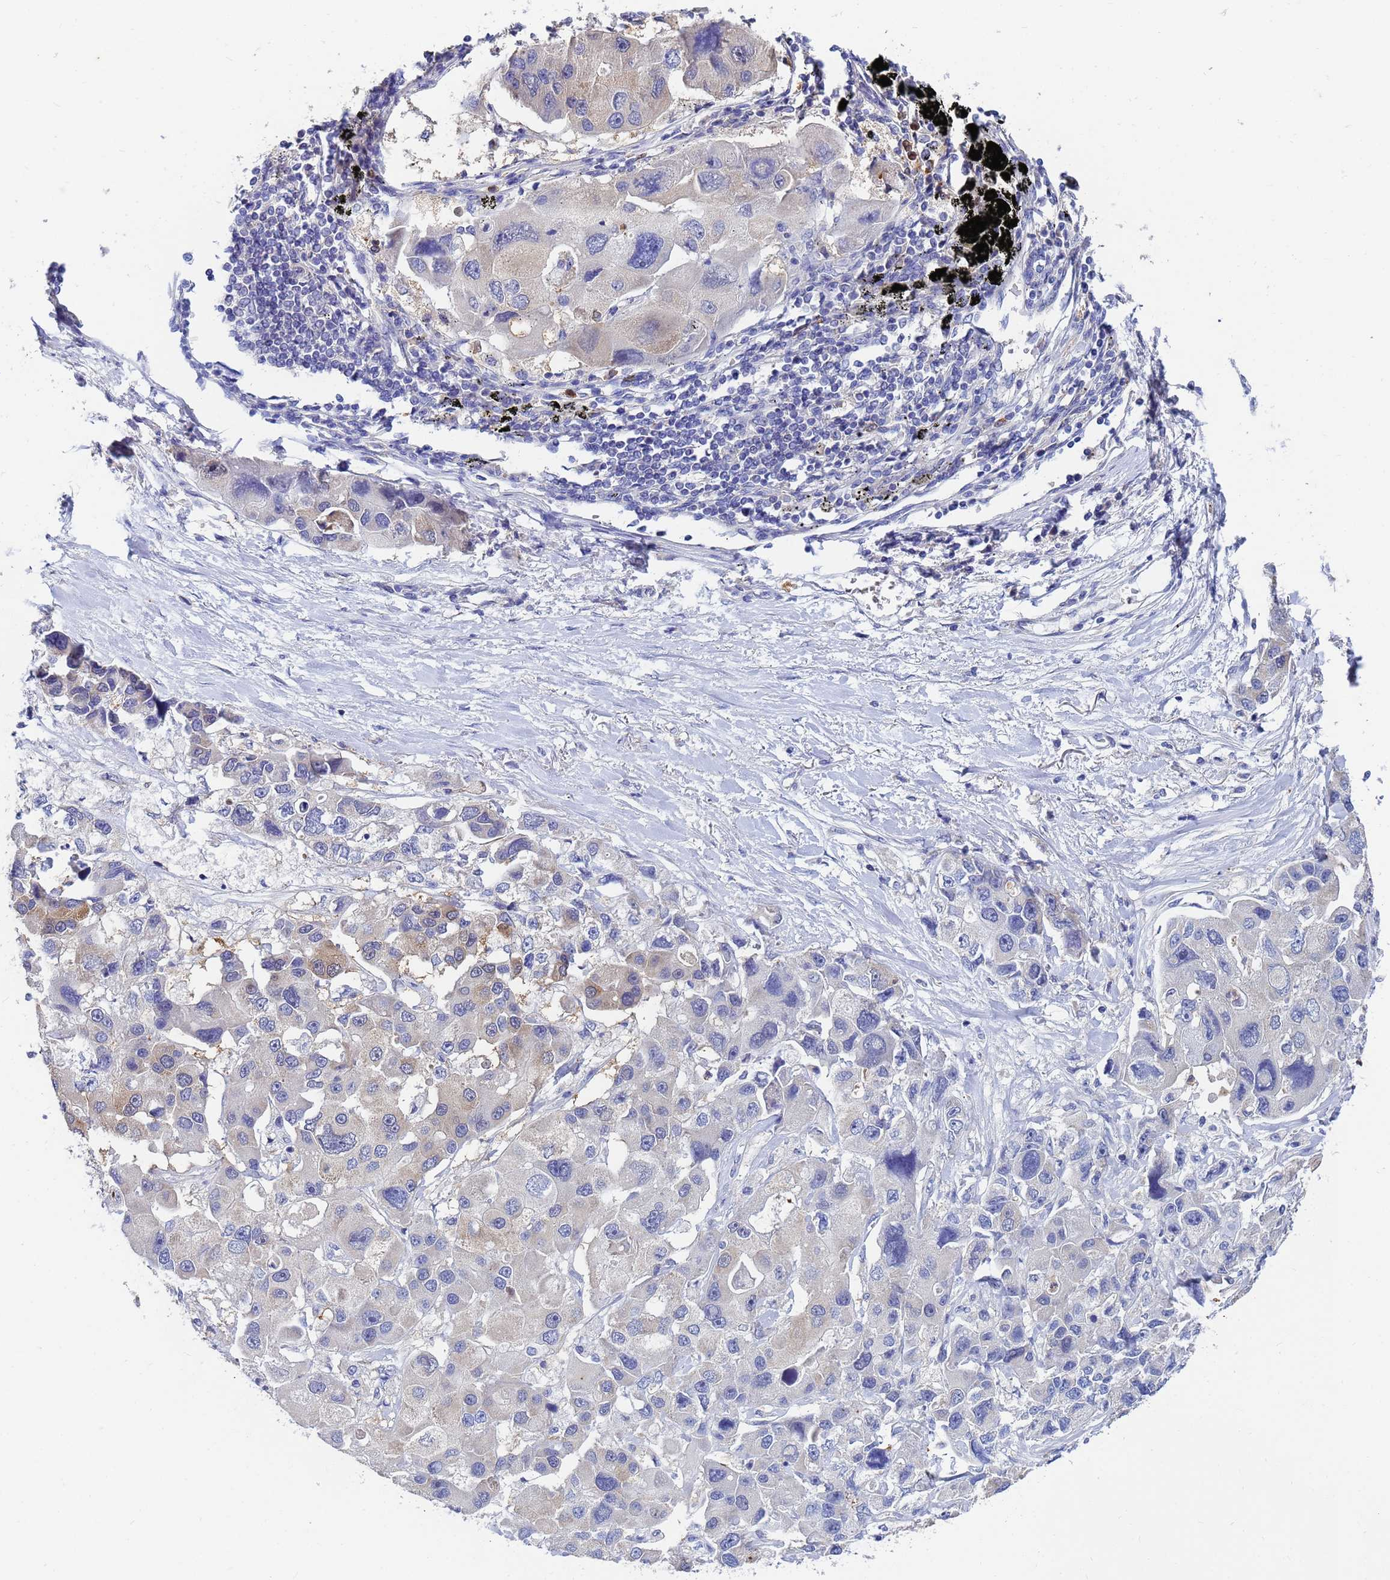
{"staining": {"intensity": "negative", "quantity": "none", "location": "none"}, "tissue": "lung cancer", "cell_type": "Tumor cells", "image_type": "cancer", "snomed": [{"axis": "morphology", "description": "Adenocarcinoma, NOS"}, {"axis": "topography", "description": "Lung"}], "caption": "Tumor cells are negative for brown protein staining in lung cancer.", "gene": "TTLL11", "patient": {"sex": "female", "age": 54}}